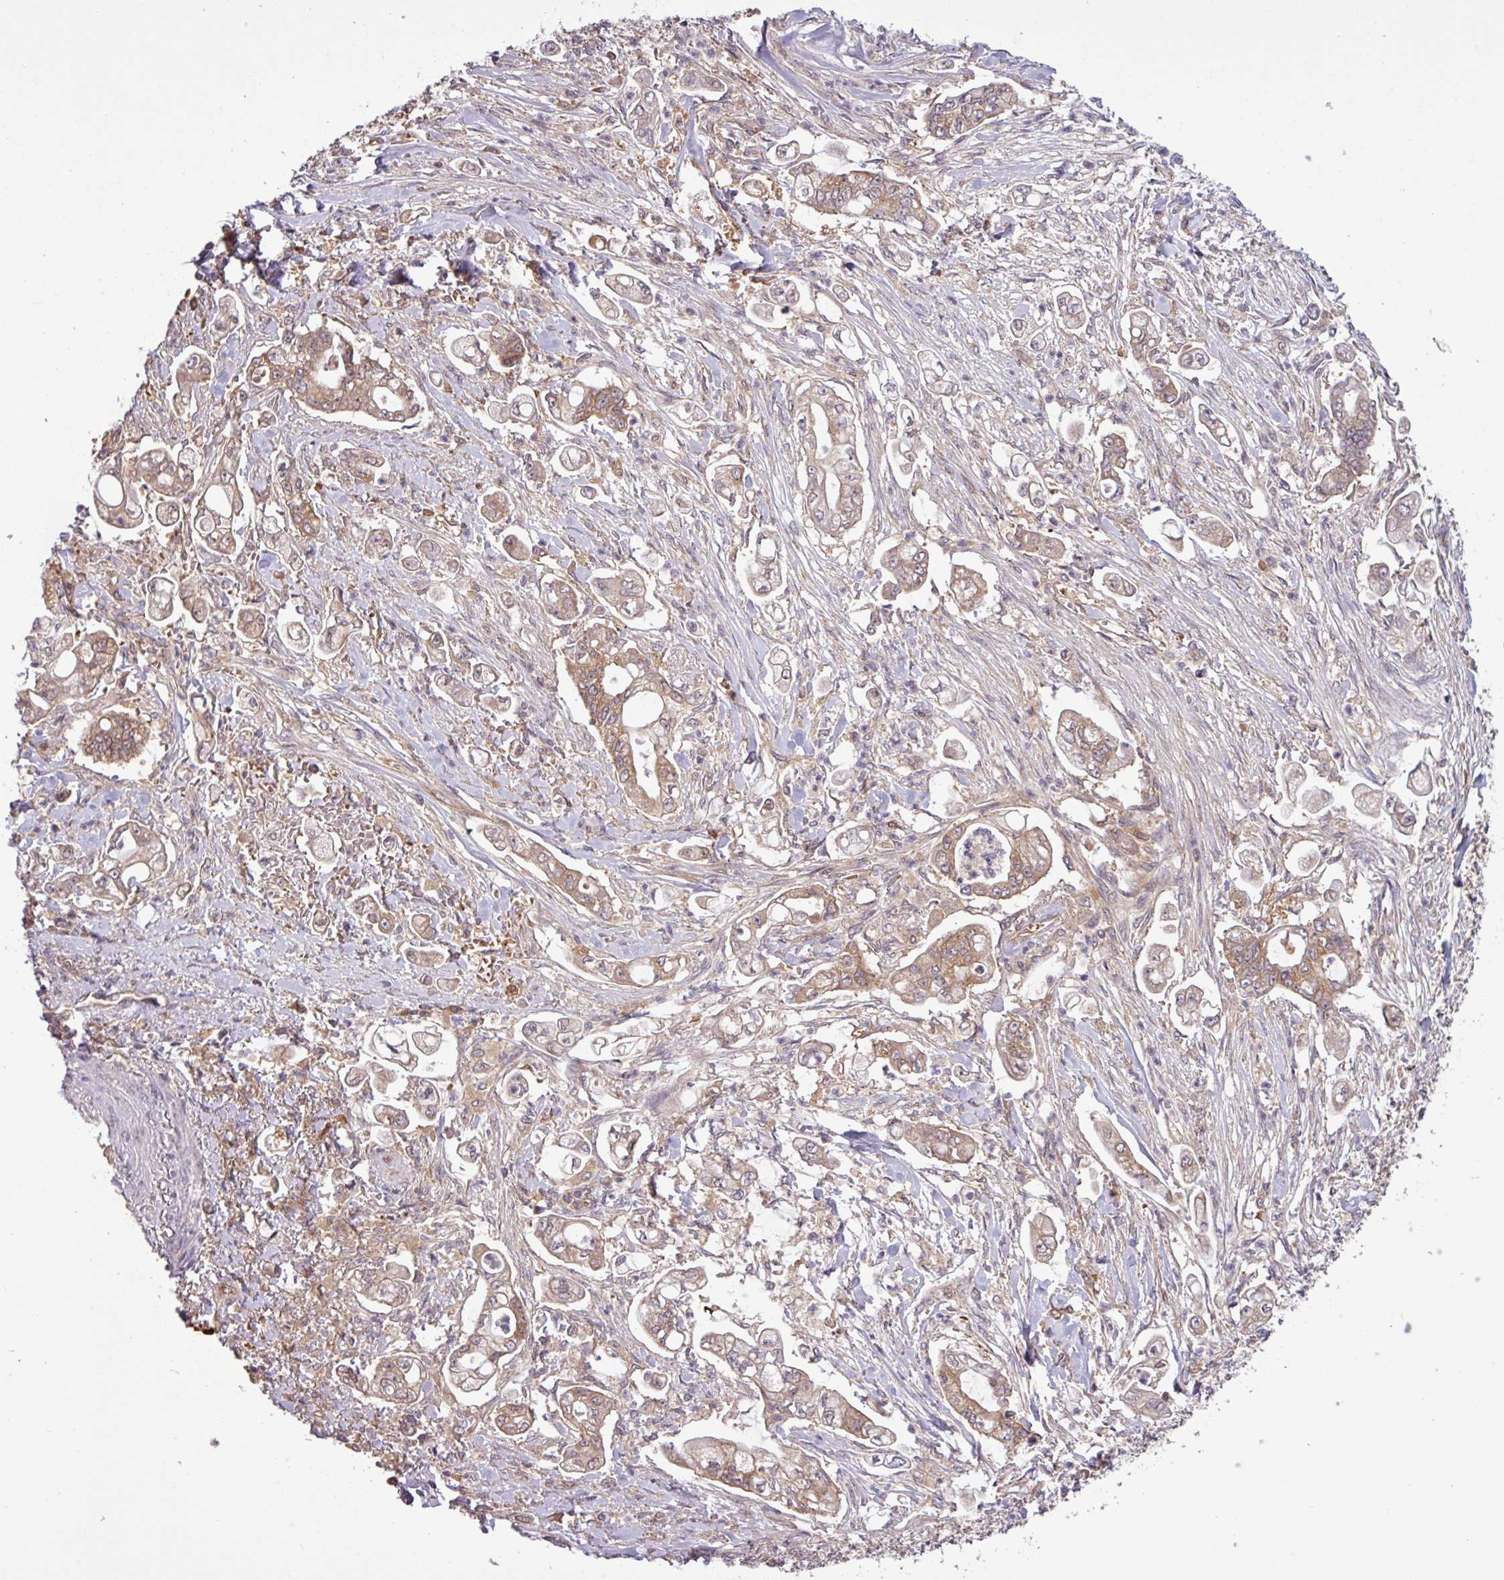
{"staining": {"intensity": "moderate", "quantity": ">75%", "location": "cytoplasmic/membranous"}, "tissue": "pancreatic cancer", "cell_type": "Tumor cells", "image_type": "cancer", "snomed": [{"axis": "morphology", "description": "Adenocarcinoma, NOS"}, {"axis": "topography", "description": "Pancreas"}], "caption": "Protein analysis of pancreatic adenocarcinoma tissue reveals moderate cytoplasmic/membranous positivity in approximately >75% of tumor cells. Nuclei are stained in blue.", "gene": "SIRPB2", "patient": {"sex": "female", "age": 69}}